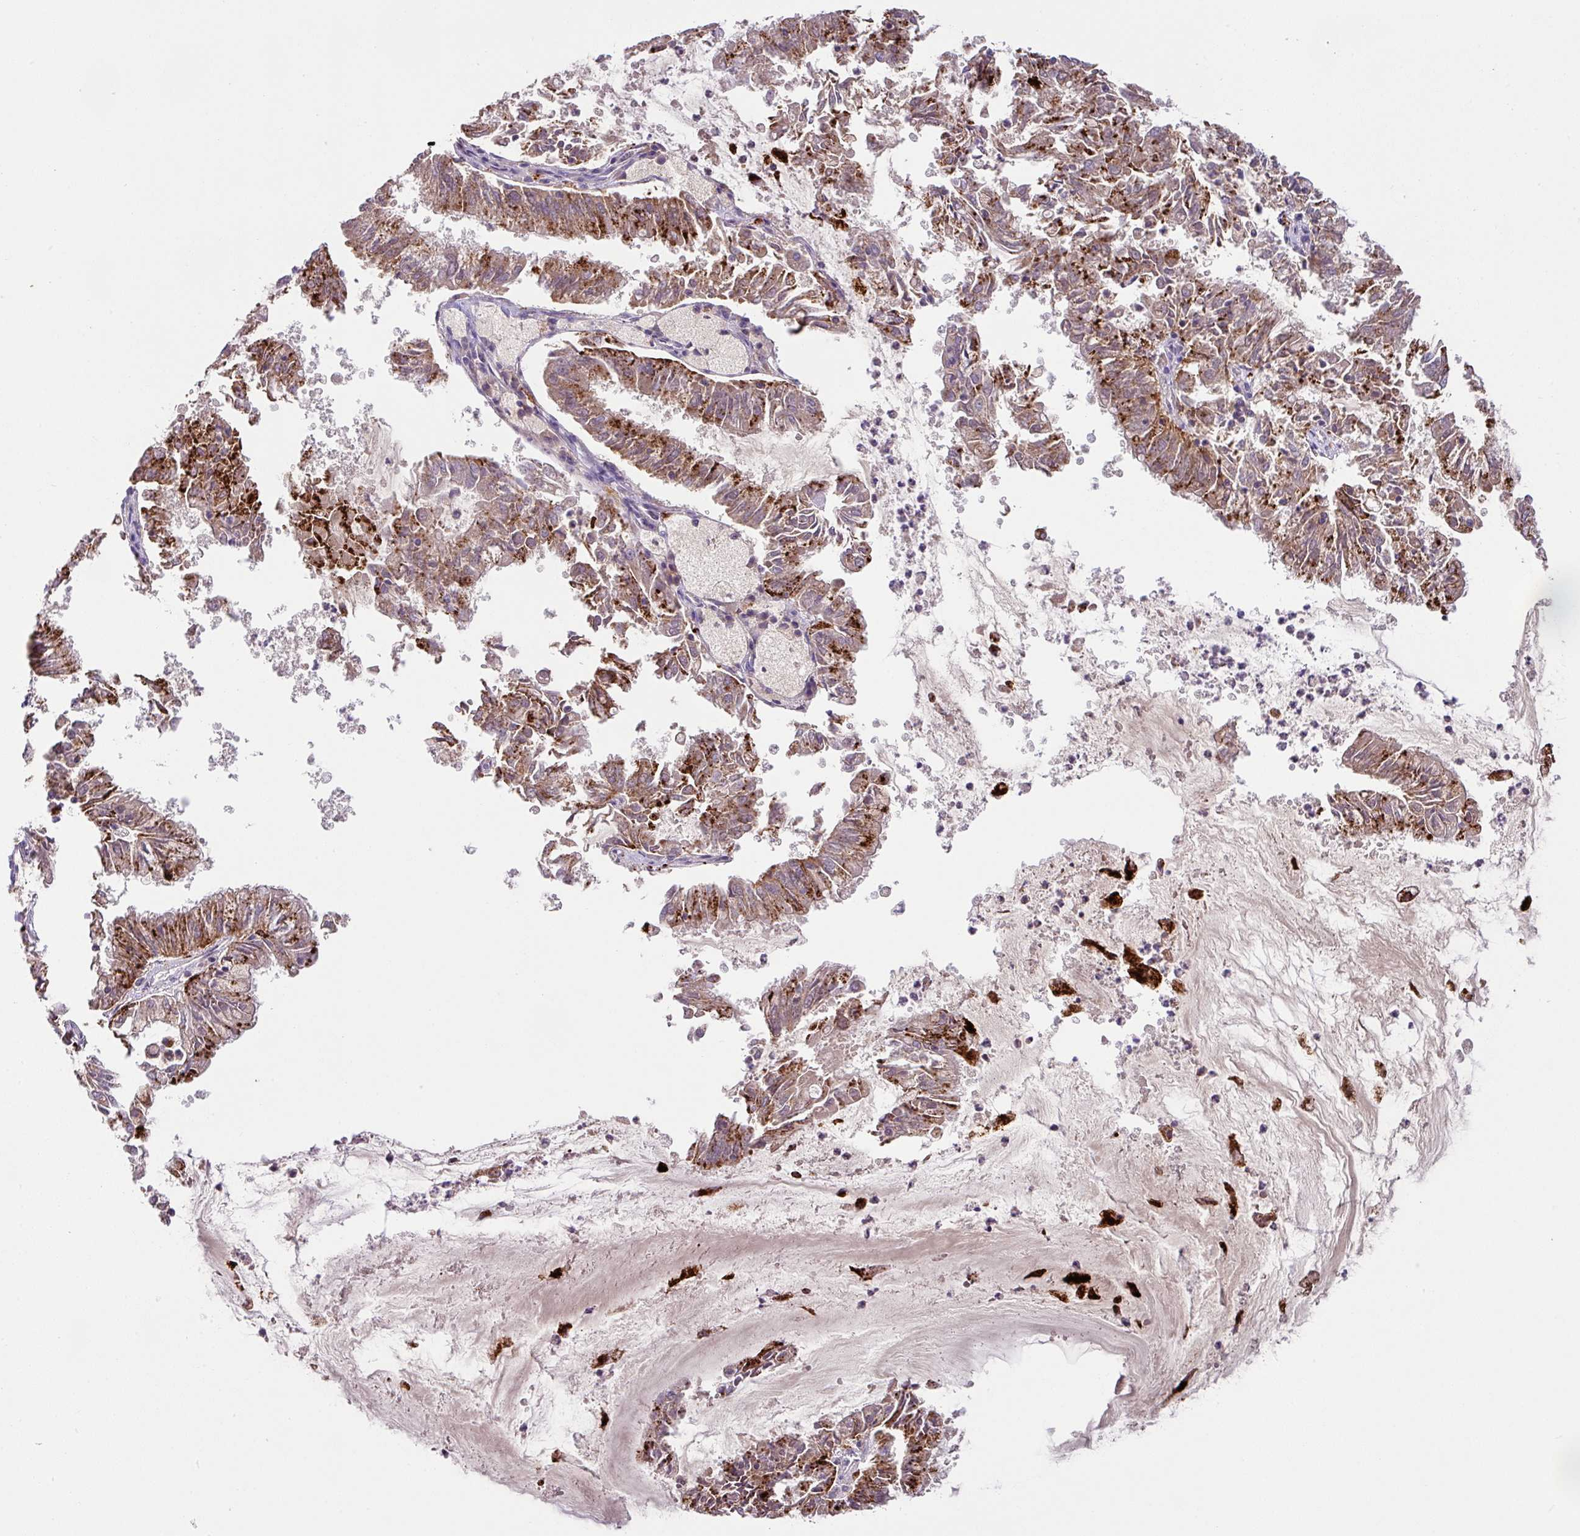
{"staining": {"intensity": "moderate", "quantity": "25%-75%", "location": "cytoplasmic/membranous"}, "tissue": "endometrial cancer", "cell_type": "Tumor cells", "image_type": "cancer", "snomed": [{"axis": "morphology", "description": "Adenocarcinoma, NOS"}, {"axis": "topography", "description": "Endometrium"}], "caption": "The immunohistochemical stain labels moderate cytoplasmic/membranous expression in tumor cells of endometrial cancer tissue.", "gene": "PLEKHH3", "patient": {"sex": "female", "age": 57}}